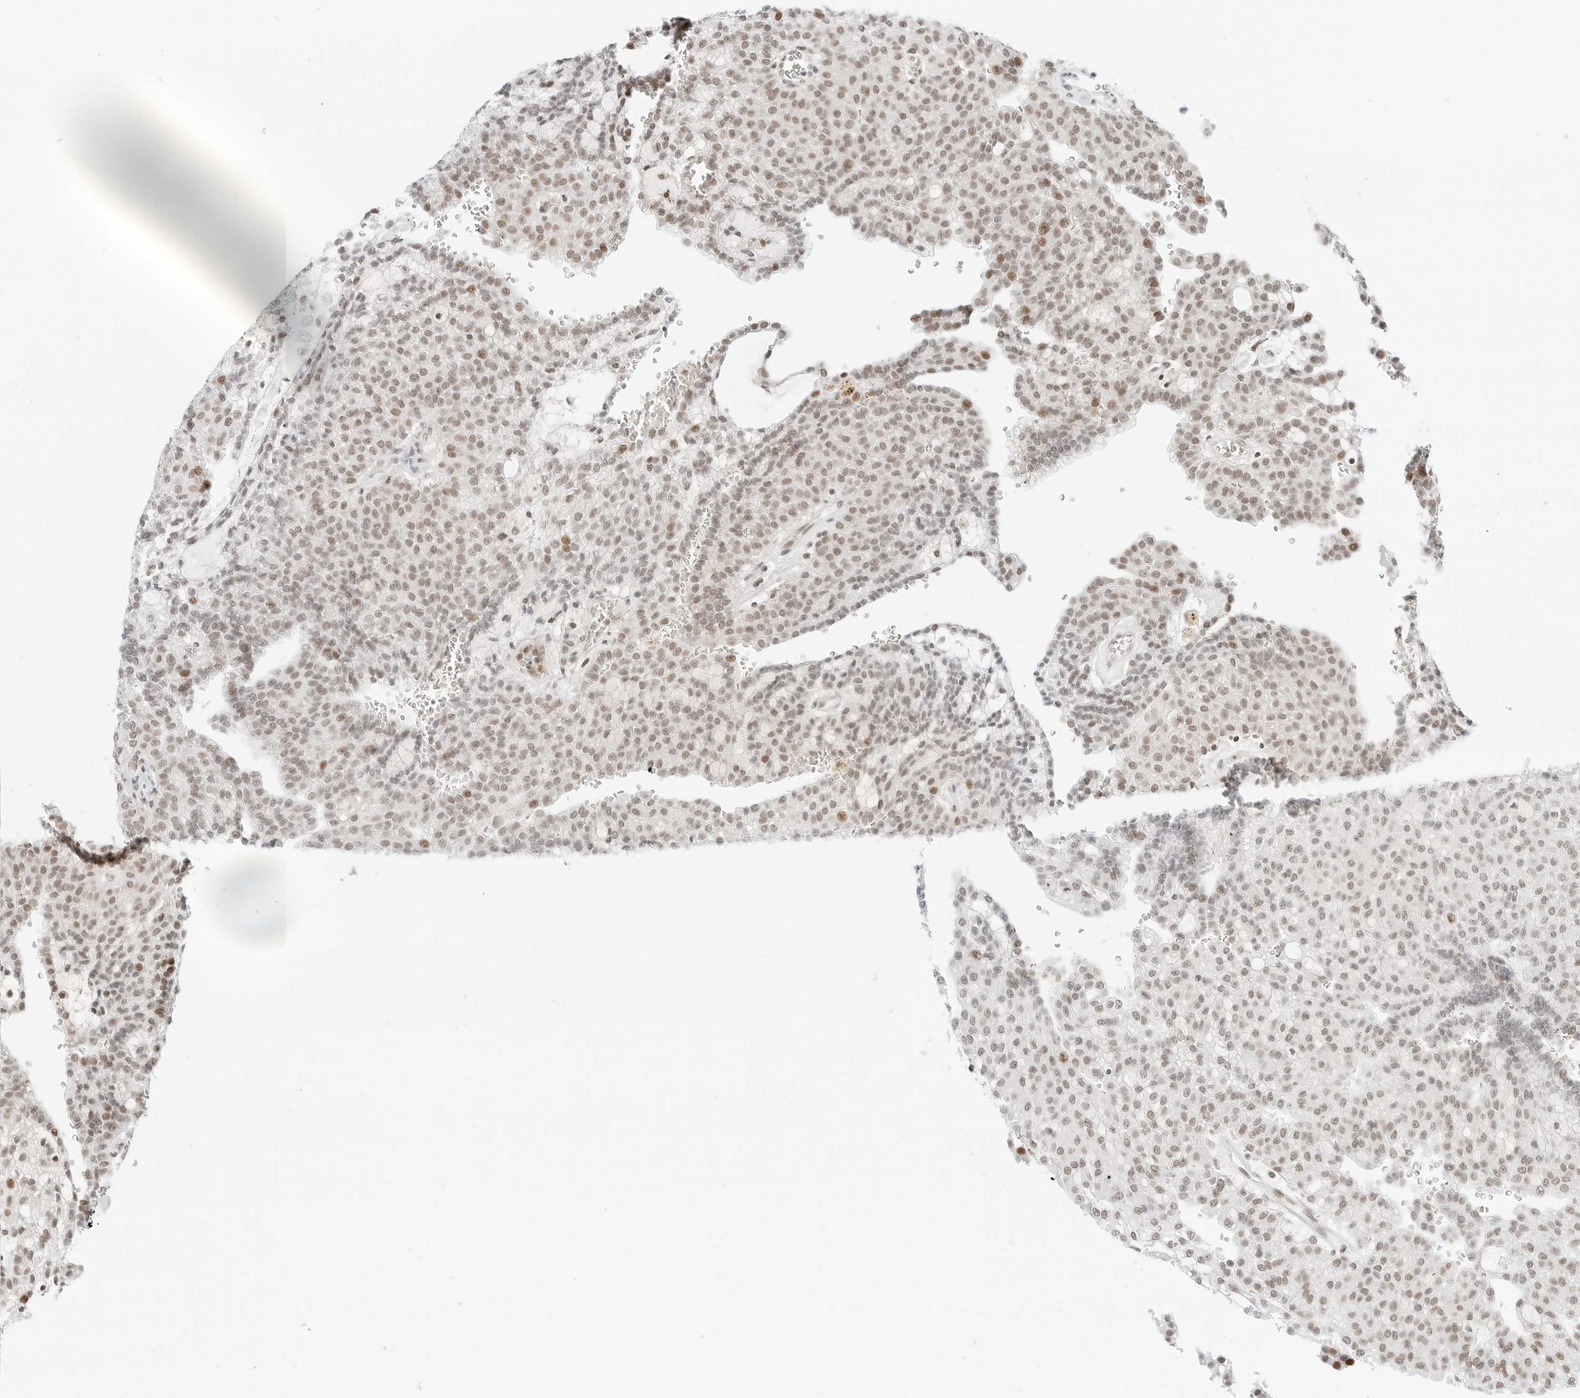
{"staining": {"intensity": "weak", "quantity": "25%-75%", "location": "nuclear"}, "tissue": "renal cancer", "cell_type": "Tumor cells", "image_type": "cancer", "snomed": [{"axis": "morphology", "description": "Adenocarcinoma, NOS"}, {"axis": "topography", "description": "Kidney"}], "caption": "The immunohistochemical stain shows weak nuclear expression in tumor cells of renal adenocarcinoma tissue.", "gene": "CRTC2", "patient": {"sex": "male", "age": 63}}